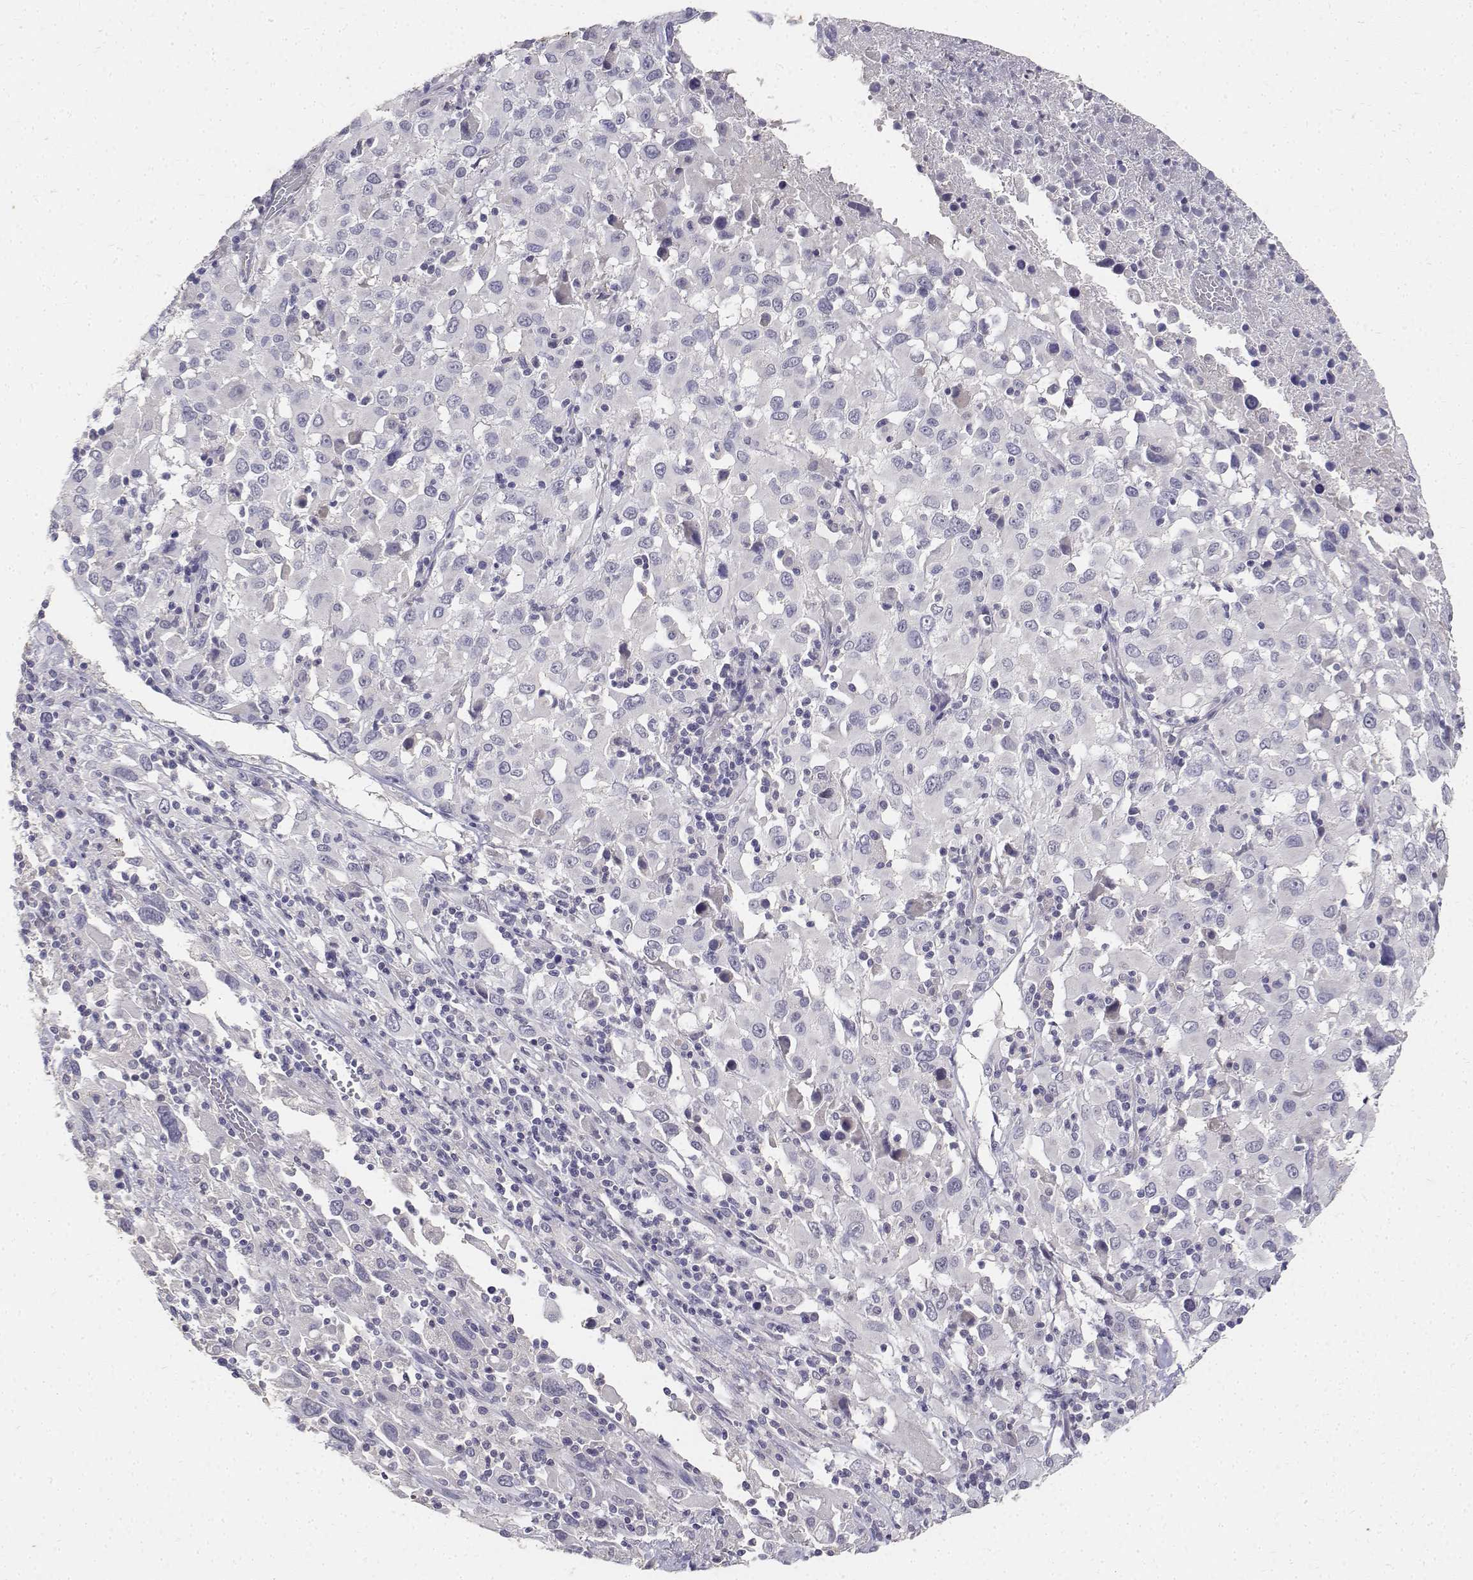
{"staining": {"intensity": "negative", "quantity": "none", "location": "none"}, "tissue": "melanoma", "cell_type": "Tumor cells", "image_type": "cancer", "snomed": [{"axis": "morphology", "description": "Malignant melanoma, Metastatic site"}, {"axis": "topography", "description": "Soft tissue"}], "caption": "Protein analysis of malignant melanoma (metastatic site) displays no significant staining in tumor cells. (Stains: DAB (3,3'-diaminobenzidine) IHC with hematoxylin counter stain, Microscopy: brightfield microscopy at high magnification).", "gene": "PAEP", "patient": {"sex": "male", "age": 50}}